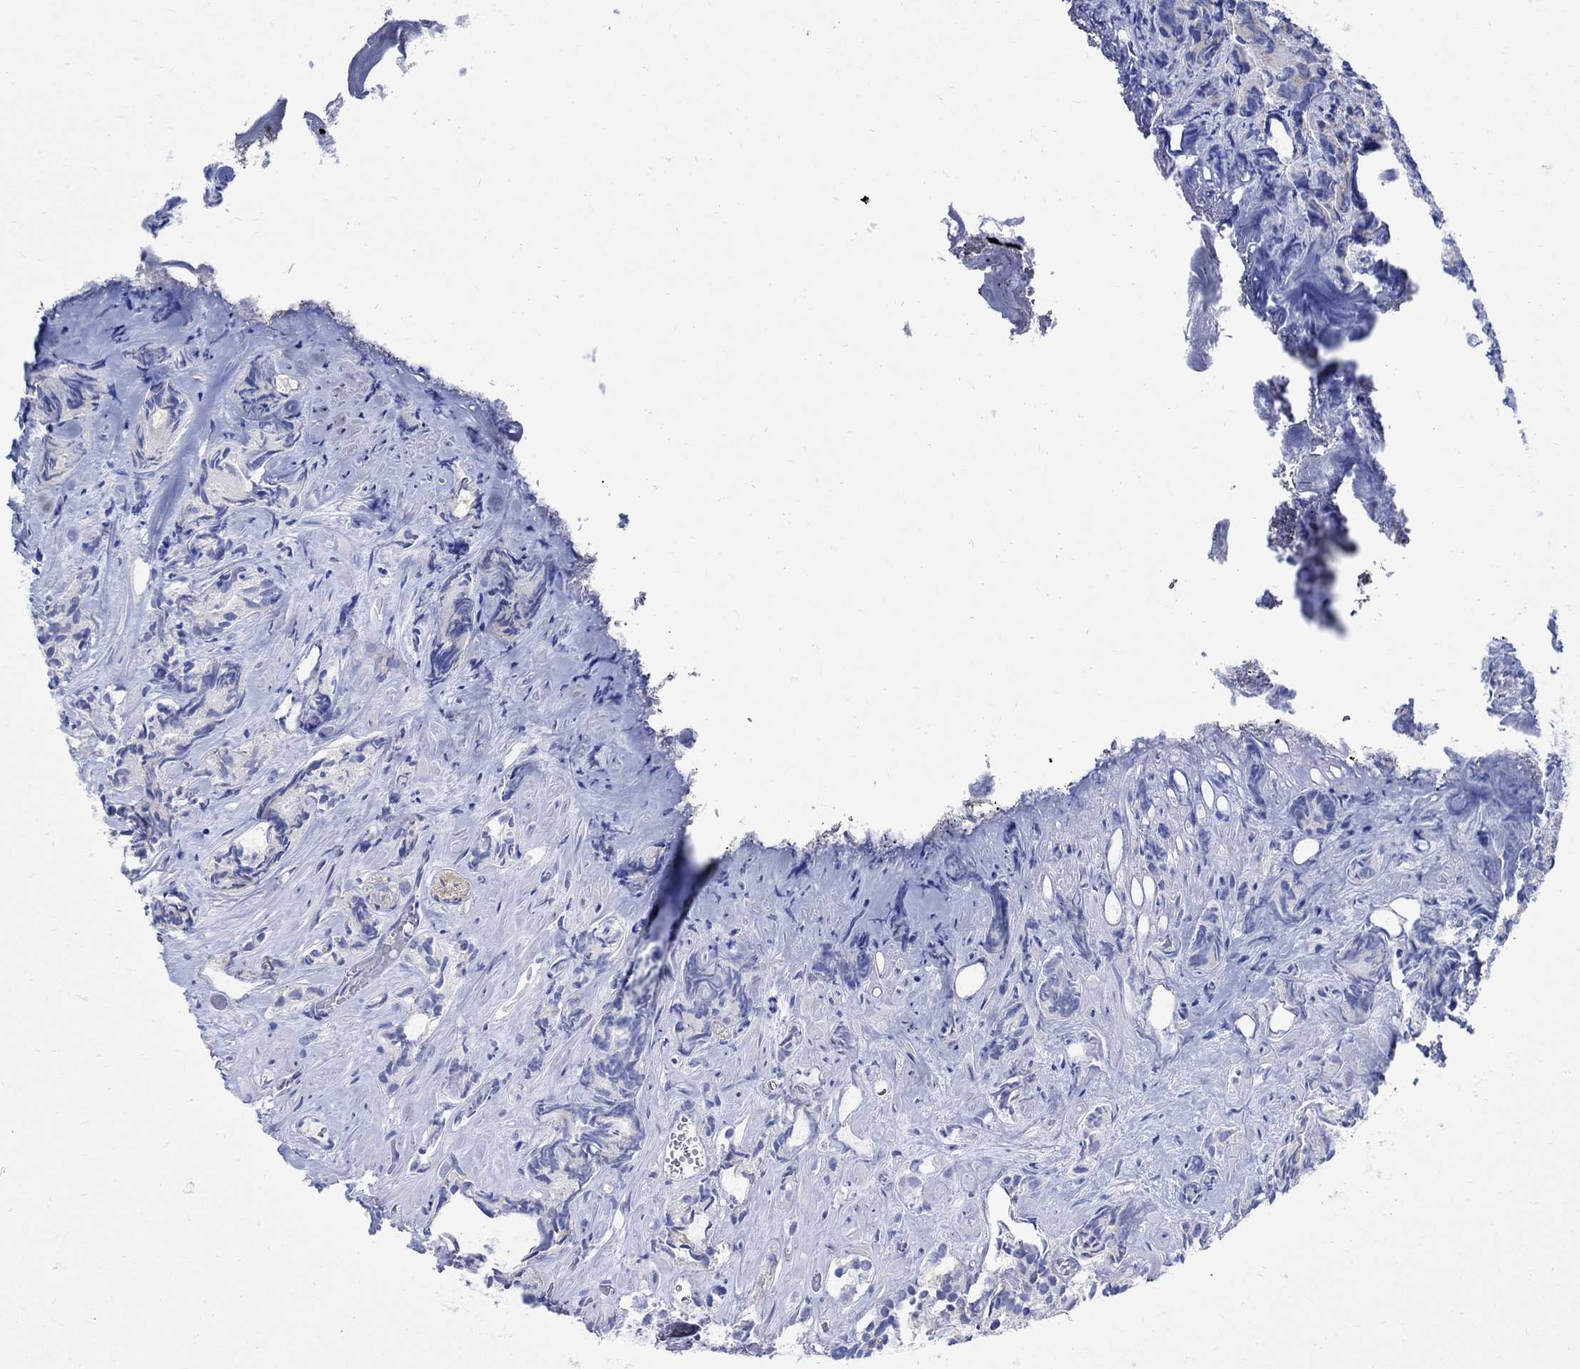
{"staining": {"intensity": "moderate", "quantity": "<25%", "location": "cytoplasmic/membranous"}, "tissue": "prostate cancer", "cell_type": "Tumor cells", "image_type": "cancer", "snomed": [{"axis": "morphology", "description": "Adenocarcinoma, High grade"}, {"axis": "topography", "description": "Prostate"}], "caption": "Prostate cancer (adenocarcinoma (high-grade)) was stained to show a protein in brown. There is low levels of moderate cytoplasmic/membranous expression in approximately <25% of tumor cells. The staining is performed using DAB brown chromogen to label protein expression. The nuclei are counter-stained blue using hematoxylin.", "gene": "CPLX2", "patient": {"sex": "male", "age": 90}}